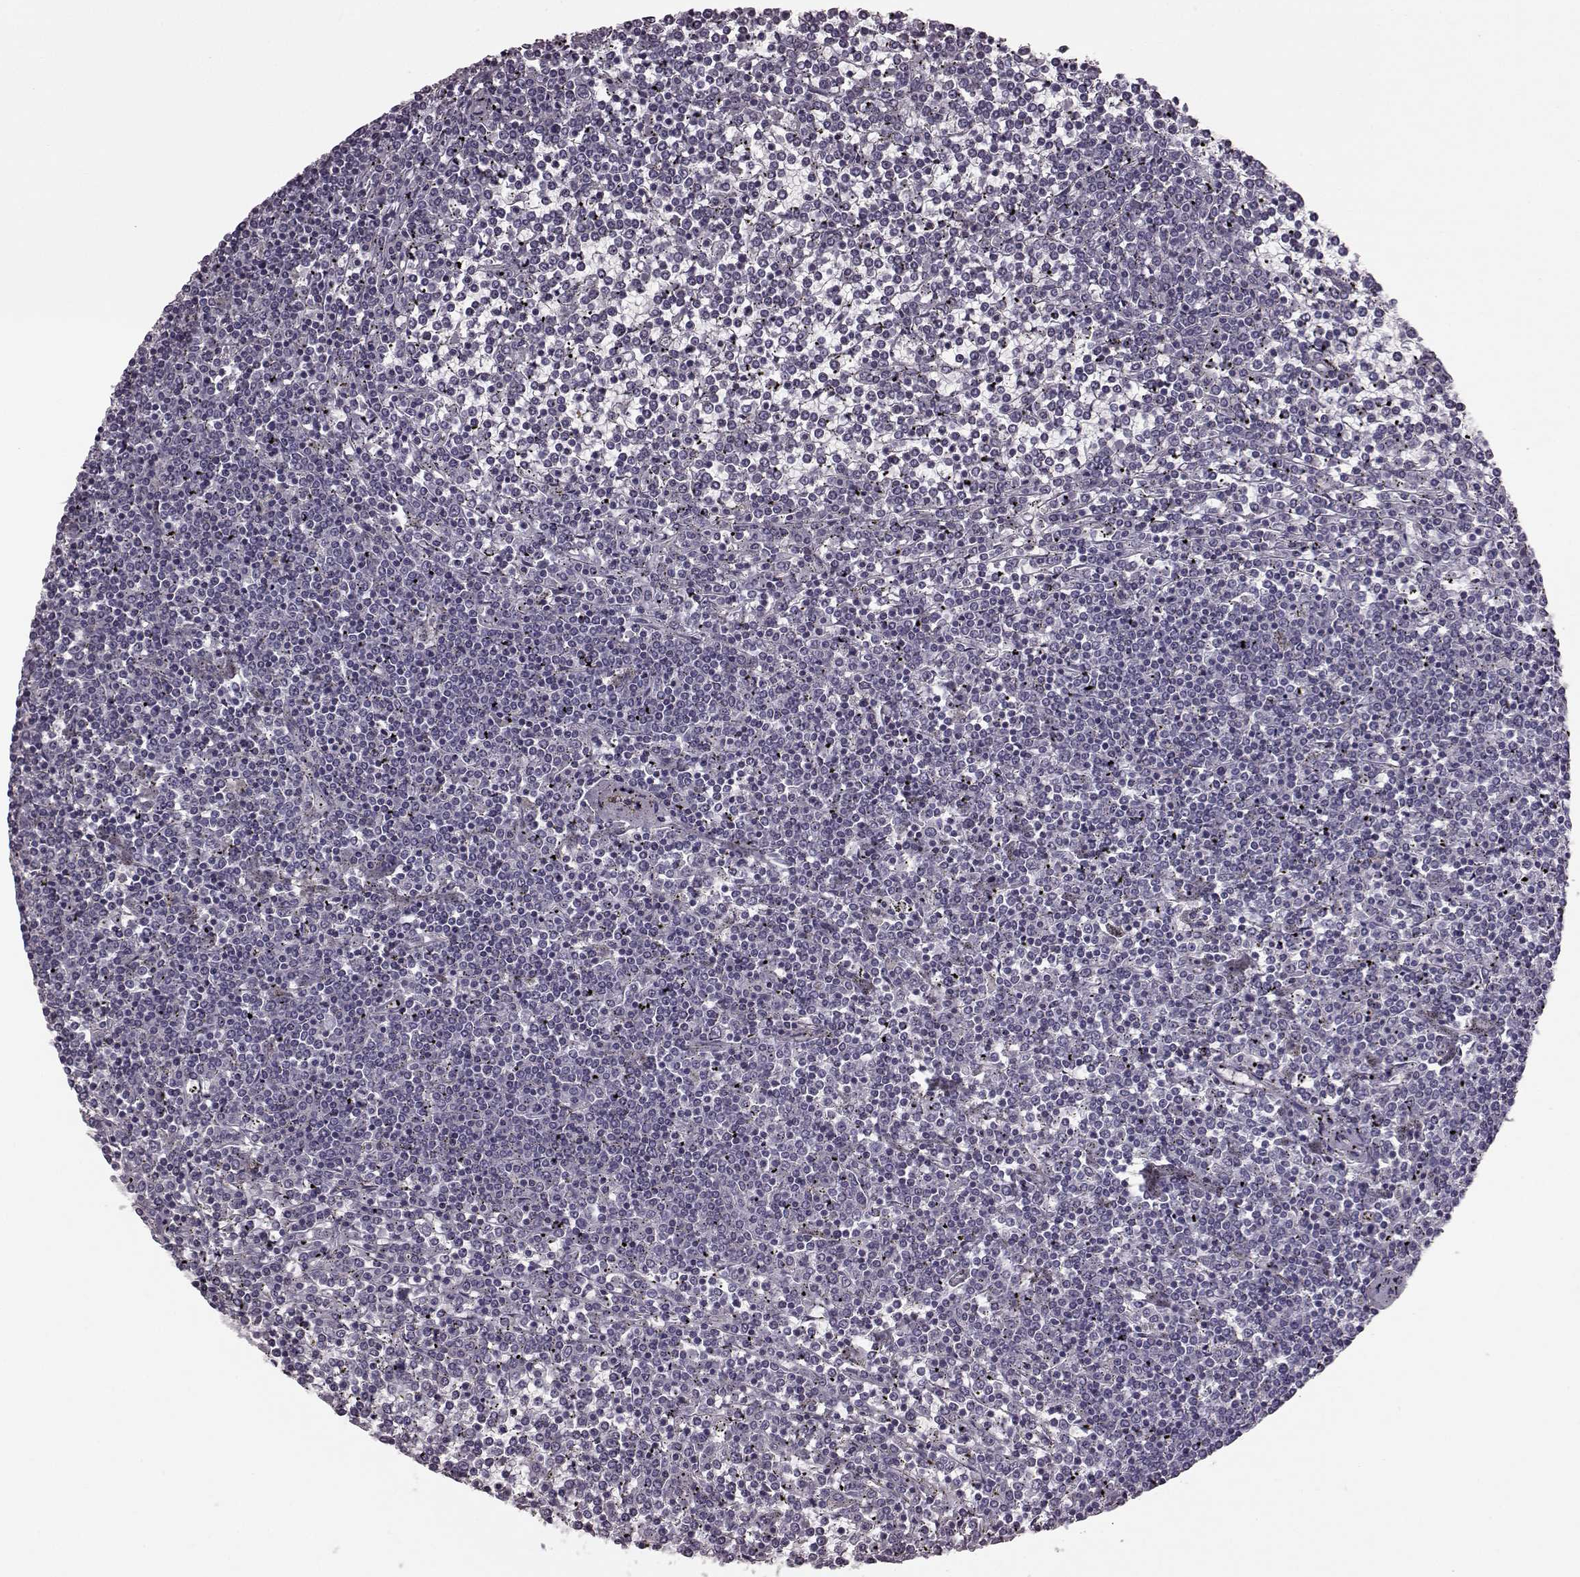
{"staining": {"intensity": "negative", "quantity": "none", "location": "none"}, "tissue": "lymphoma", "cell_type": "Tumor cells", "image_type": "cancer", "snomed": [{"axis": "morphology", "description": "Malignant lymphoma, non-Hodgkin's type, Low grade"}, {"axis": "topography", "description": "Spleen"}], "caption": "Low-grade malignant lymphoma, non-Hodgkin's type was stained to show a protein in brown. There is no significant positivity in tumor cells.", "gene": "JSRP1", "patient": {"sex": "female", "age": 19}}